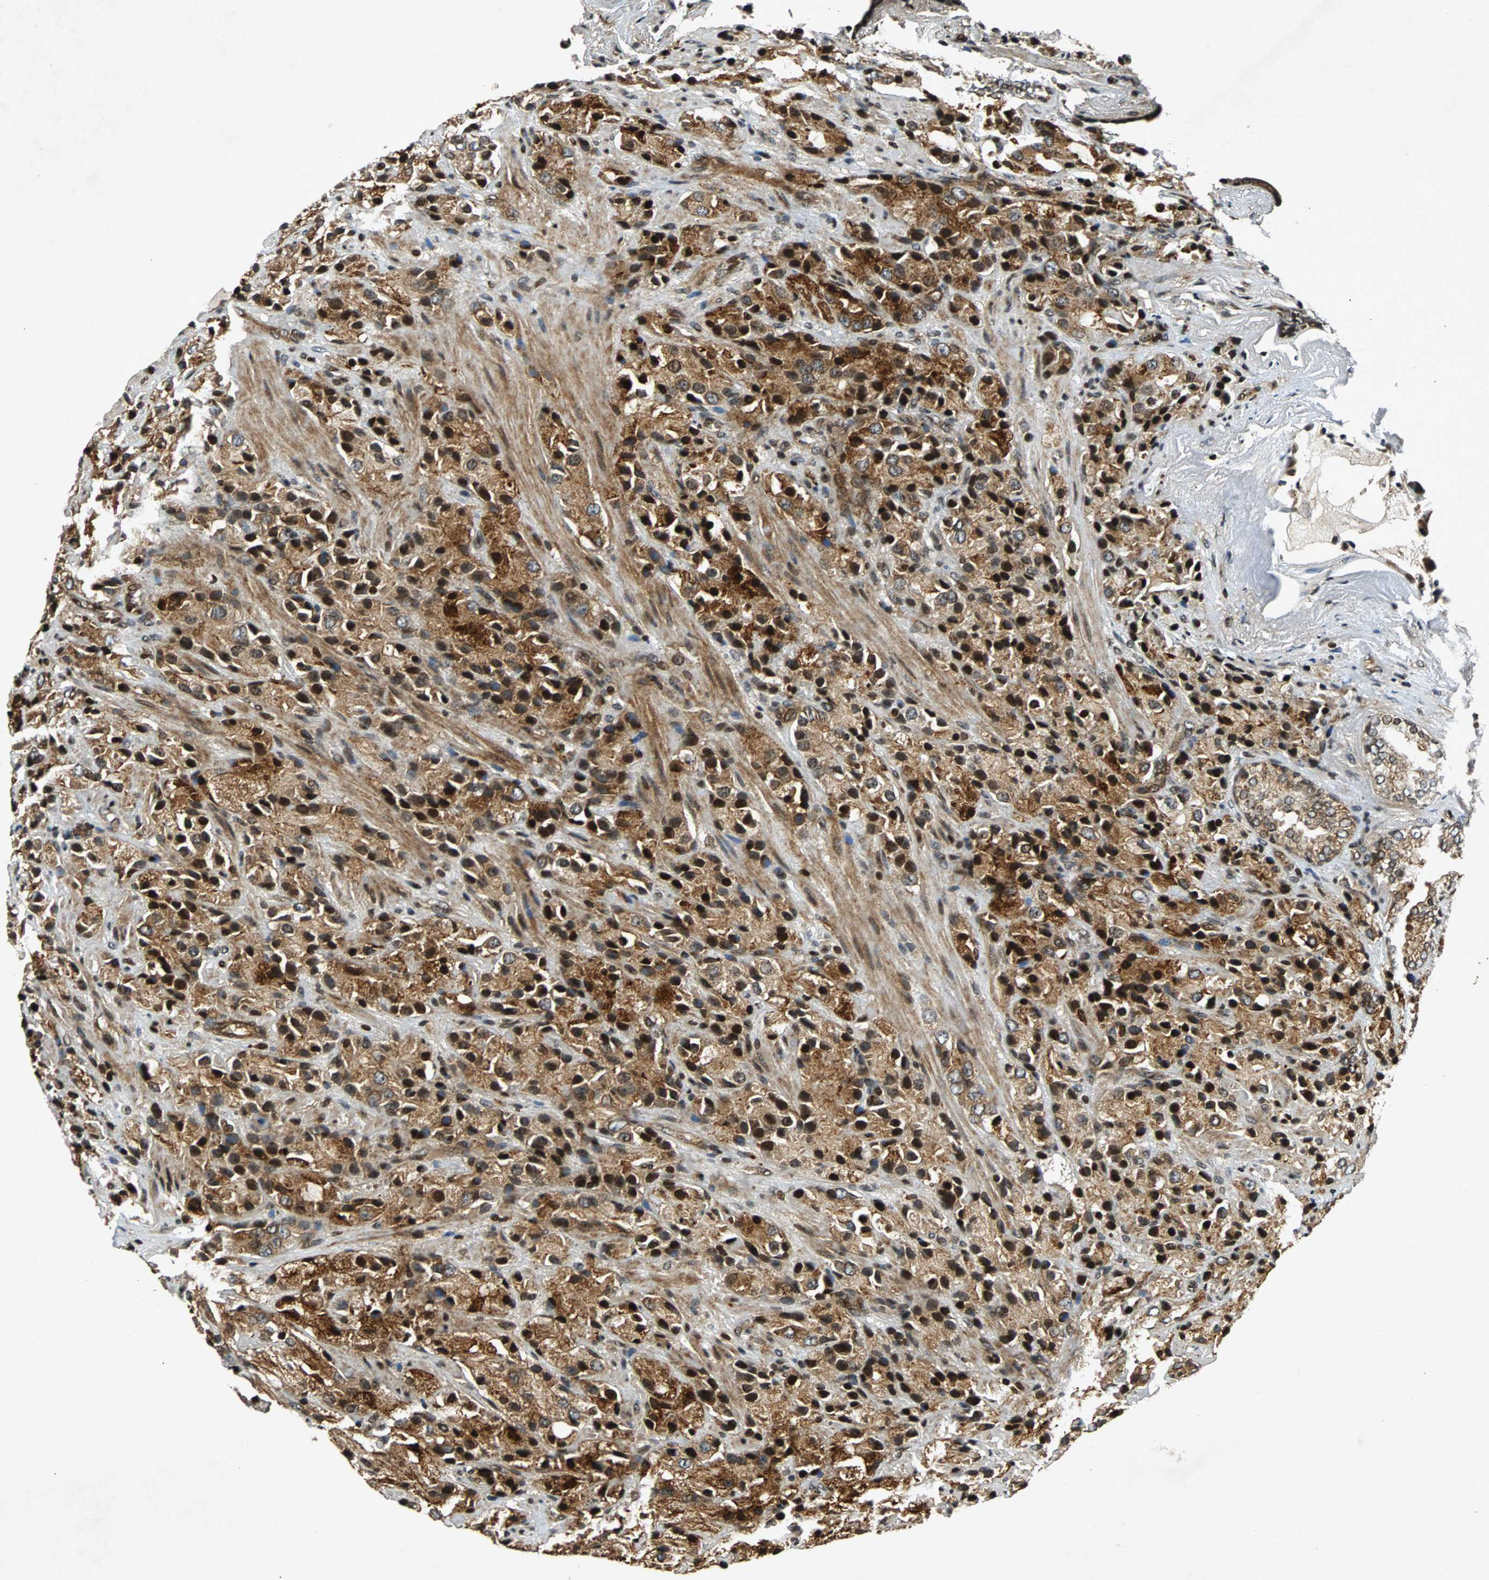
{"staining": {"intensity": "moderate", "quantity": ">75%", "location": "cytoplasmic/membranous"}, "tissue": "prostate cancer", "cell_type": "Tumor cells", "image_type": "cancer", "snomed": [{"axis": "morphology", "description": "Adenocarcinoma, High grade"}, {"axis": "topography", "description": "Prostate"}], "caption": "Protein expression analysis of prostate cancer (high-grade adenocarcinoma) demonstrates moderate cytoplasmic/membranous expression in approximately >75% of tumor cells. The protein is shown in brown color, while the nuclei are stained blue.", "gene": "TUBA4A", "patient": {"sex": "male", "age": 70}}